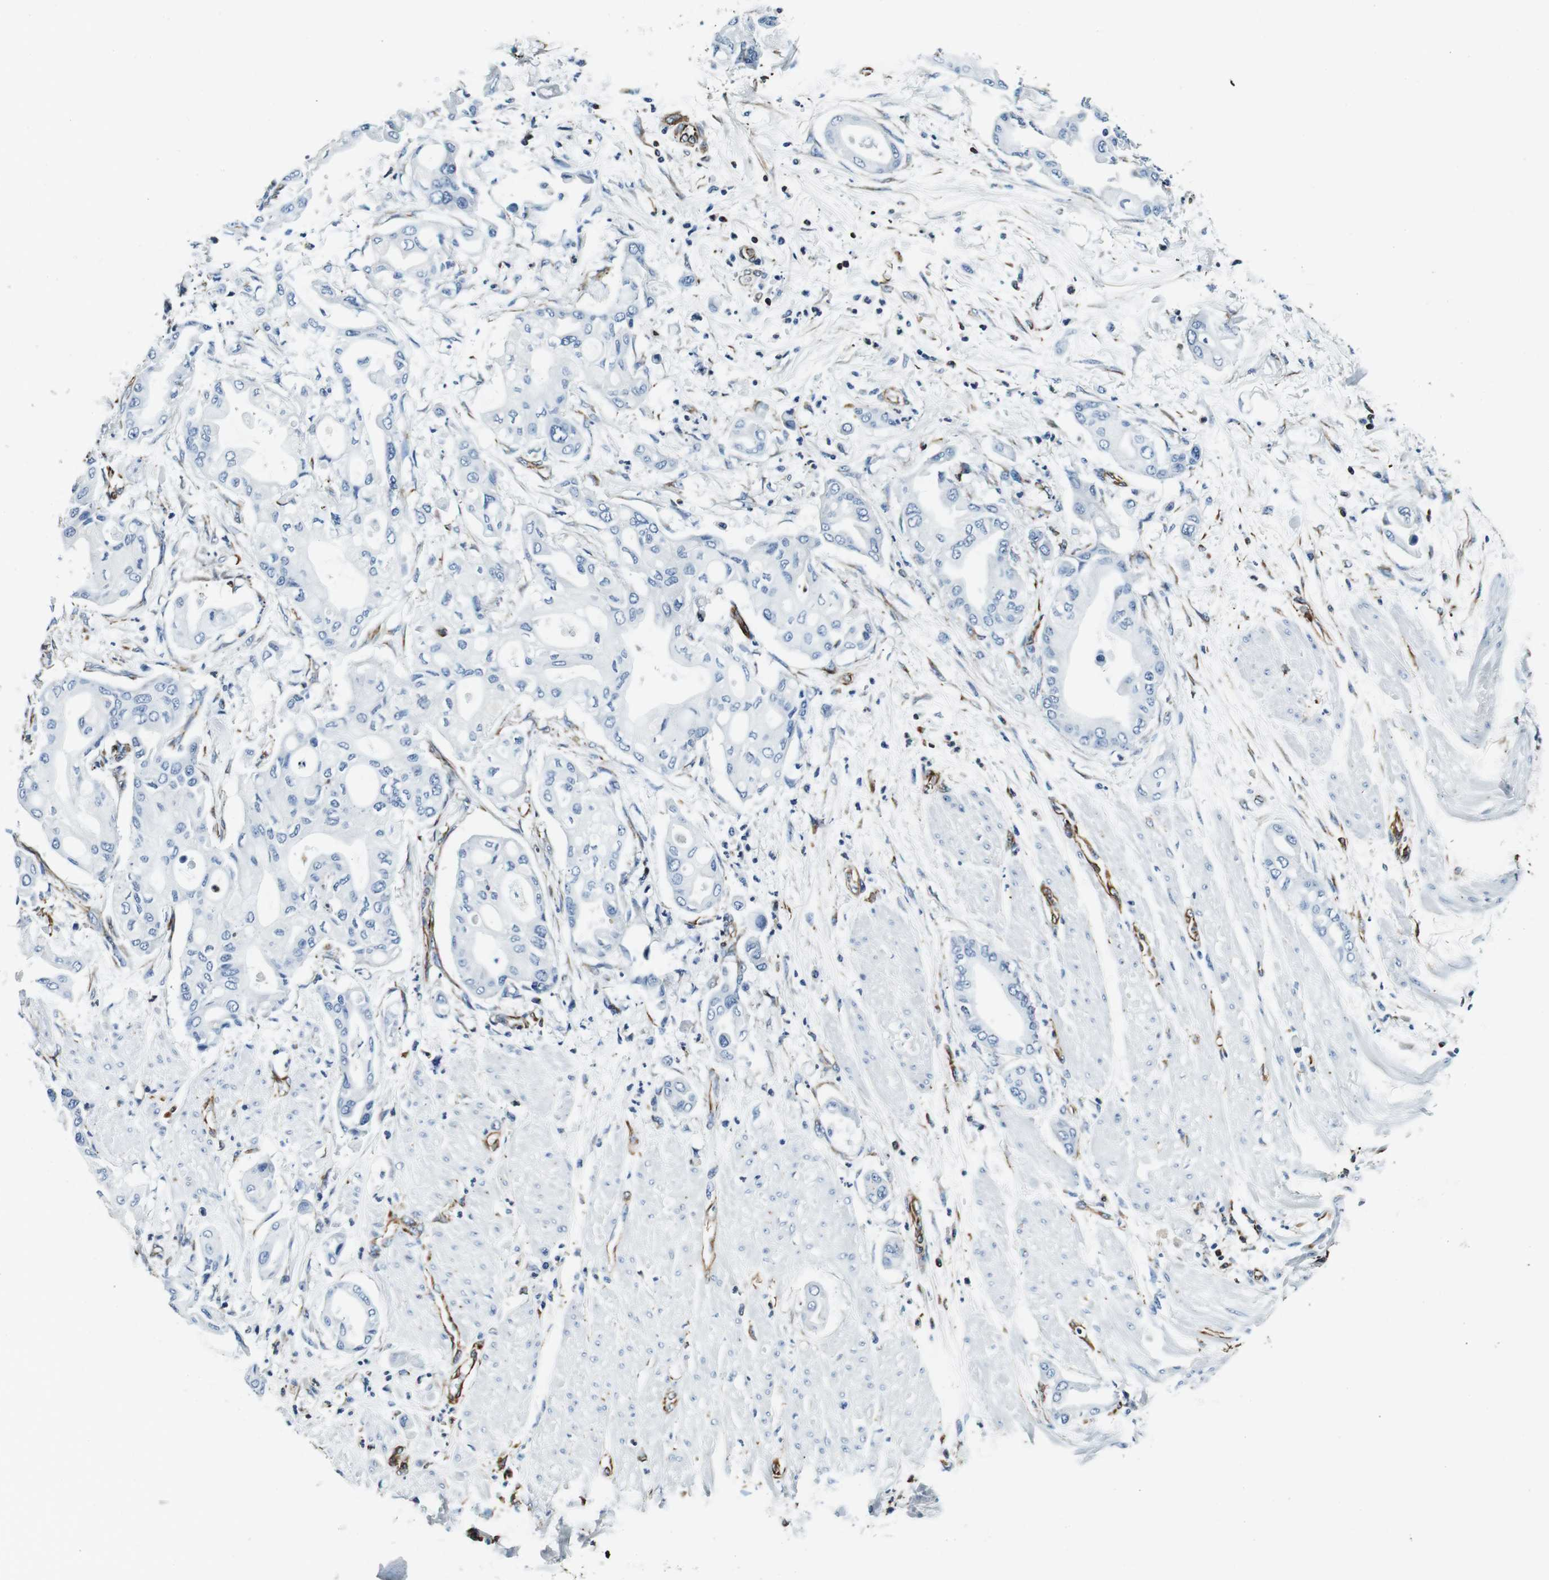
{"staining": {"intensity": "negative", "quantity": "none", "location": "none"}, "tissue": "pancreatic cancer", "cell_type": "Tumor cells", "image_type": "cancer", "snomed": [{"axis": "morphology", "description": "Adenocarcinoma, NOS"}, {"axis": "morphology", "description": "Adenocarcinoma, metastatic, NOS"}, {"axis": "topography", "description": "Lymph node"}, {"axis": "topography", "description": "Pancreas"}, {"axis": "topography", "description": "Duodenum"}], "caption": "Tumor cells are negative for brown protein staining in pancreatic cancer.", "gene": "GJE1", "patient": {"sex": "female", "age": 64}}